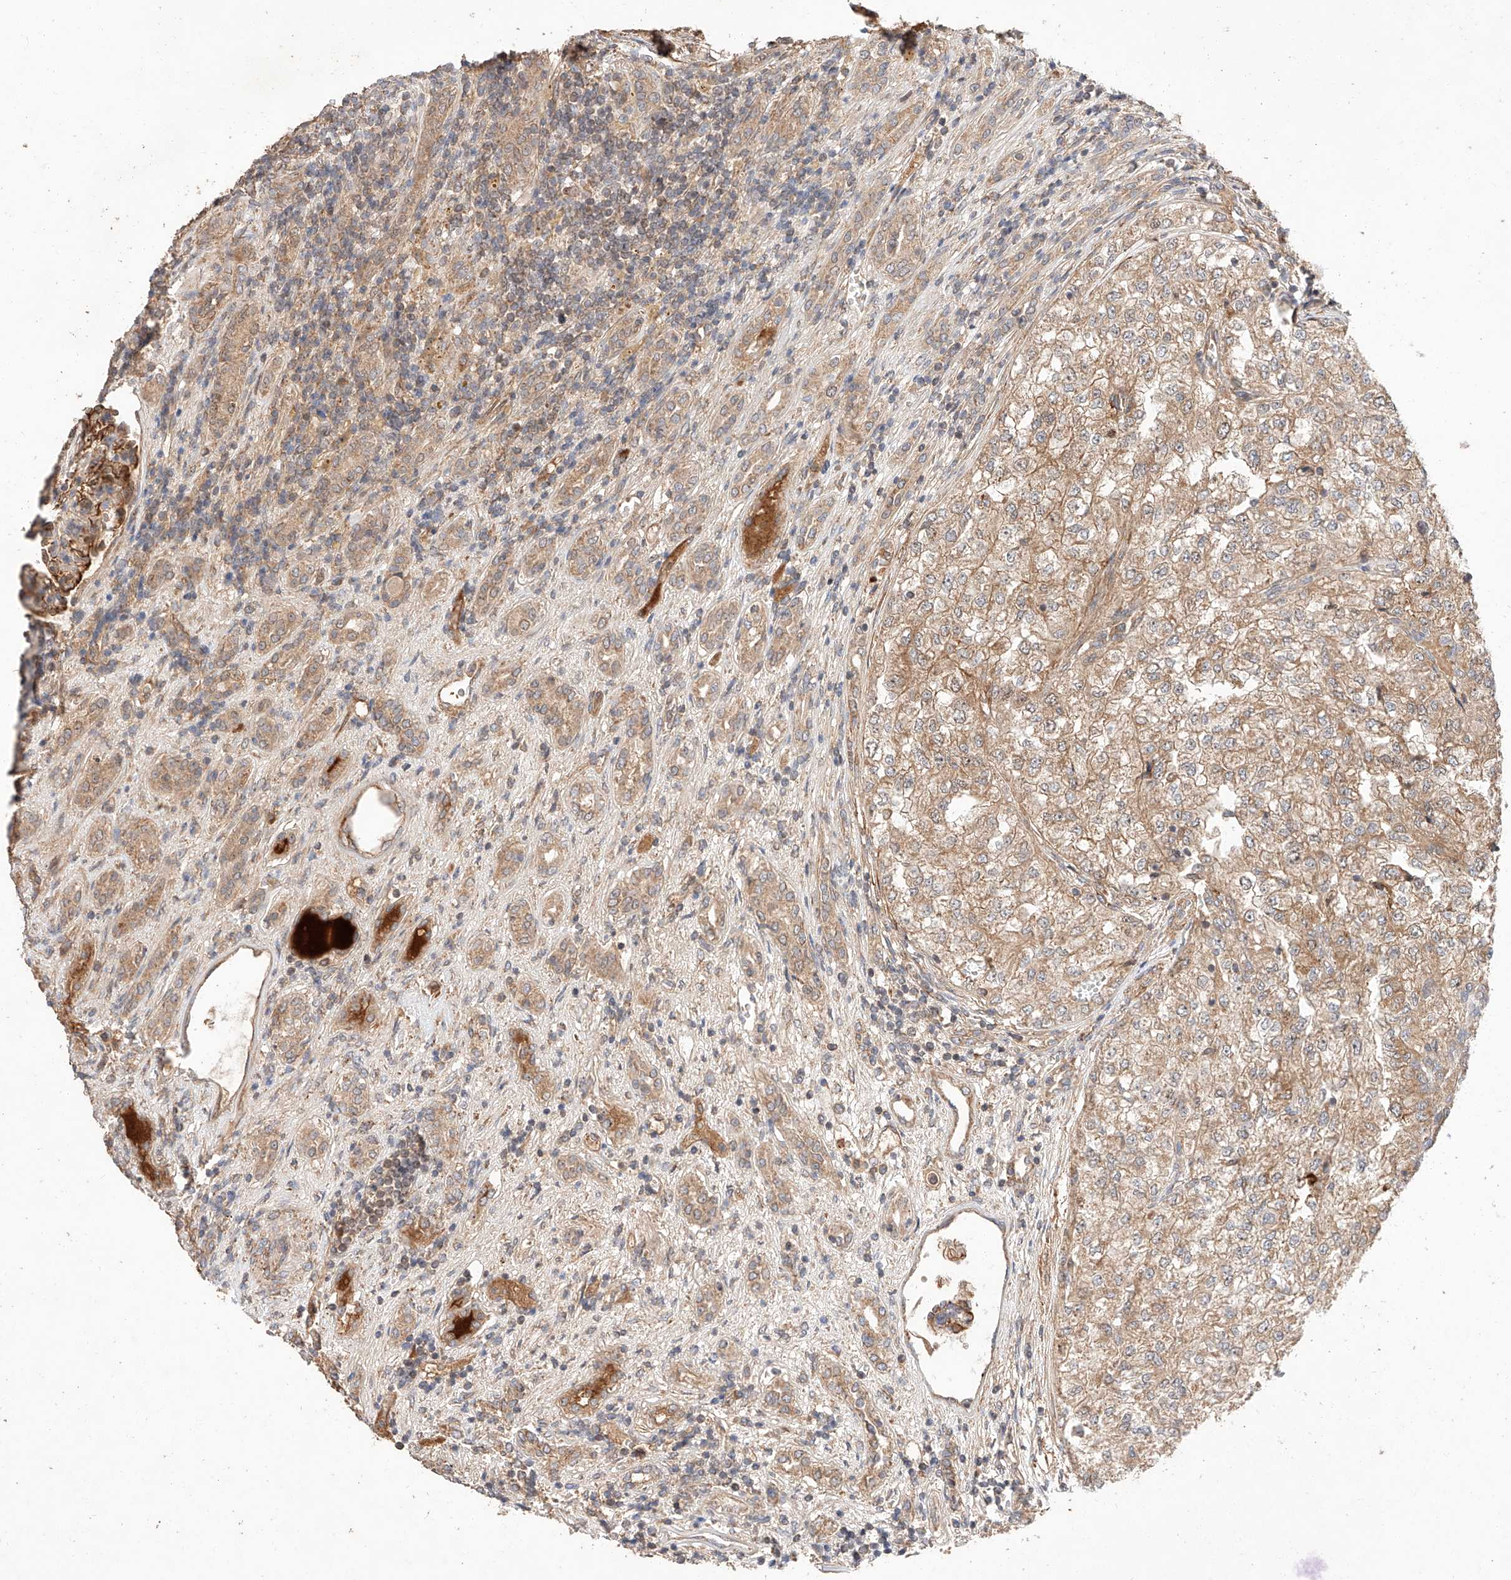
{"staining": {"intensity": "weak", "quantity": ">75%", "location": "cytoplasmic/membranous"}, "tissue": "renal cancer", "cell_type": "Tumor cells", "image_type": "cancer", "snomed": [{"axis": "morphology", "description": "Adenocarcinoma, NOS"}, {"axis": "topography", "description": "Kidney"}], "caption": "The image displays staining of renal cancer, revealing weak cytoplasmic/membranous protein positivity (brown color) within tumor cells.", "gene": "RAB23", "patient": {"sex": "female", "age": 54}}